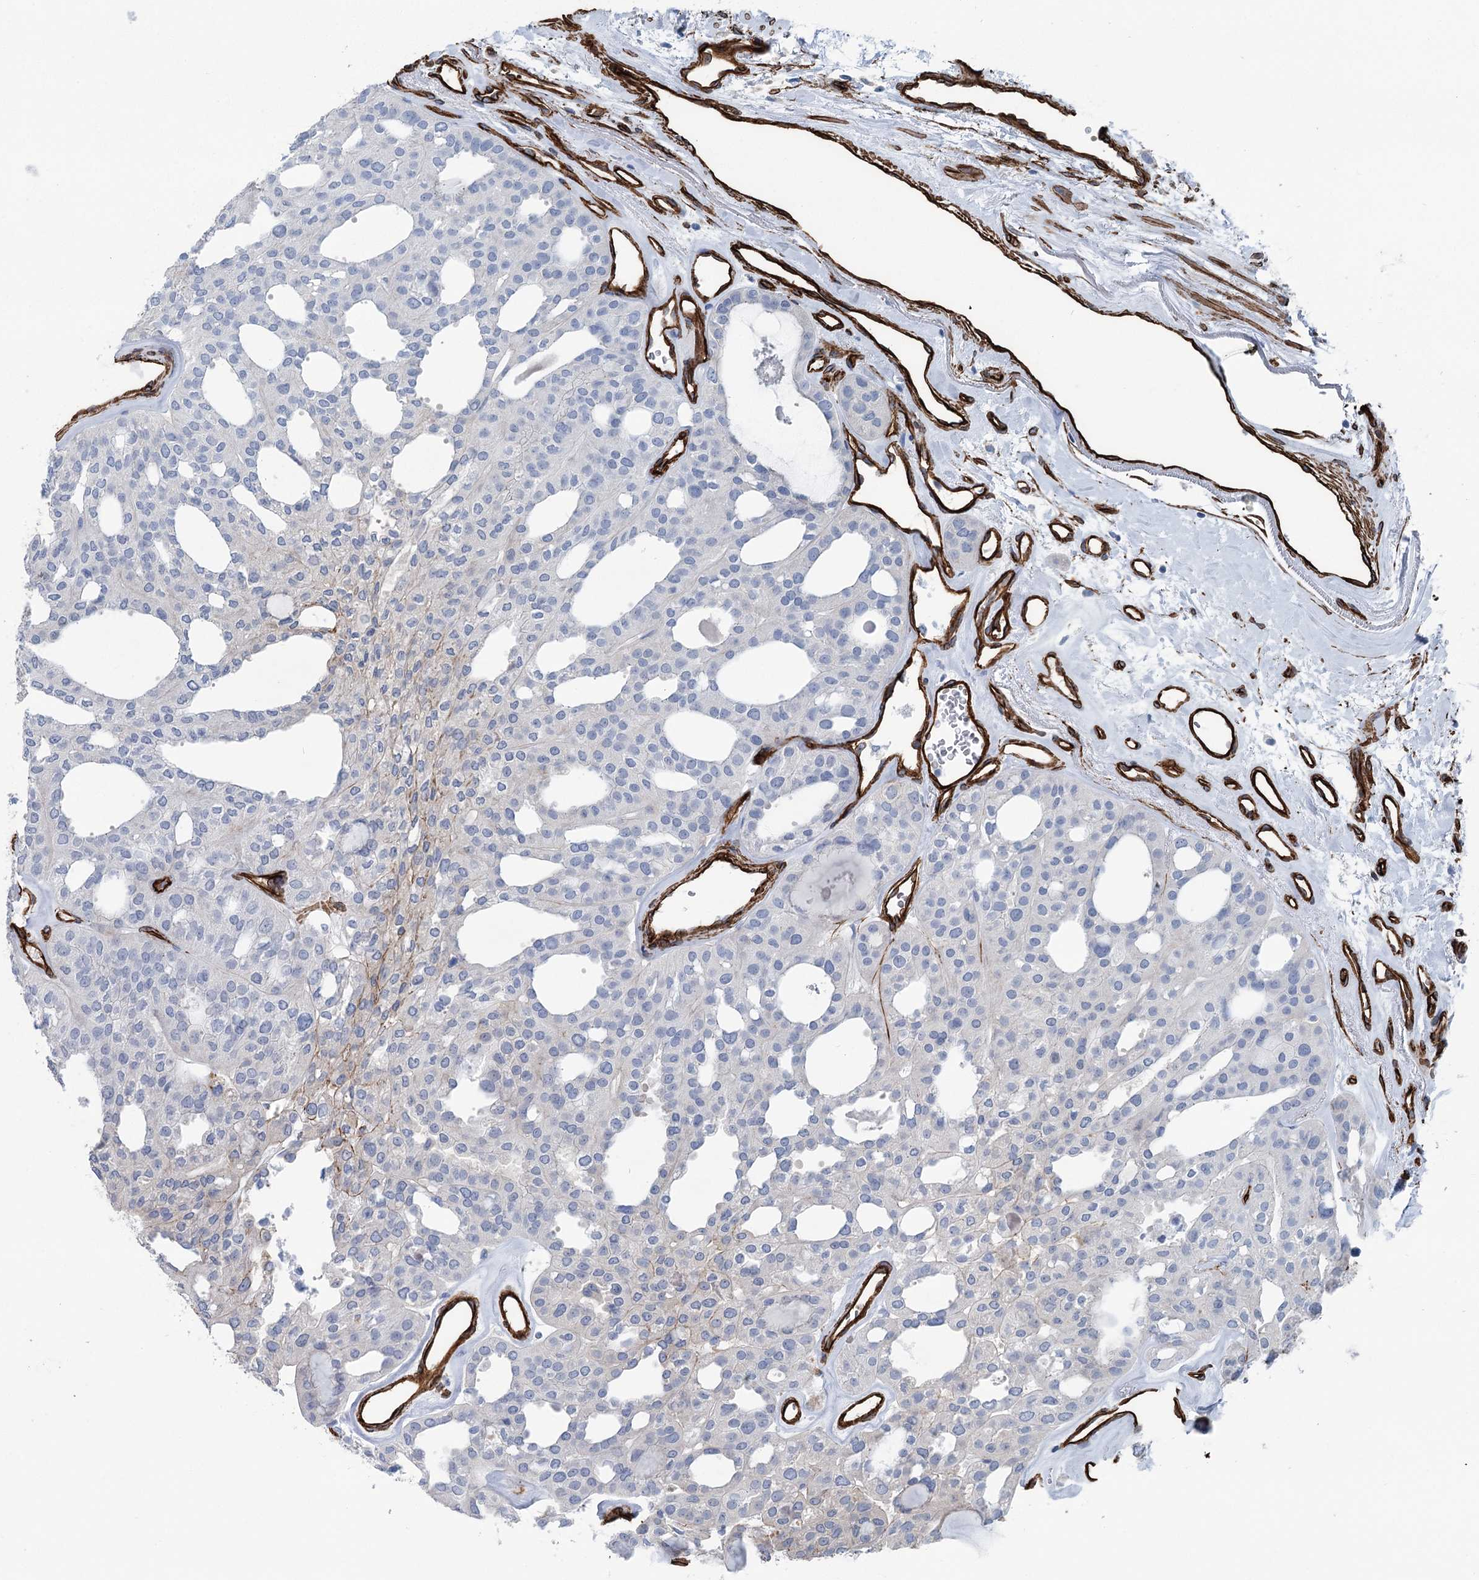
{"staining": {"intensity": "negative", "quantity": "none", "location": "none"}, "tissue": "thyroid cancer", "cell_type": "Tumor cells", "image_type": "cancer", "snomed": [{"axis": "morphology", "description": "Follicular adenoma carcinoma, NOS"}, {"axis": "topography", "description": "Thyroid gland"}], "caption": "Immunohistochemistry (IHC) photomicrograph of human follicular adenoma carcinoma (thyroid) stained for a protein (brown), which shows no positivity in tumor cells.", "gene": "IQSEC1", "patient": {"sex": "male", "age": 75}}